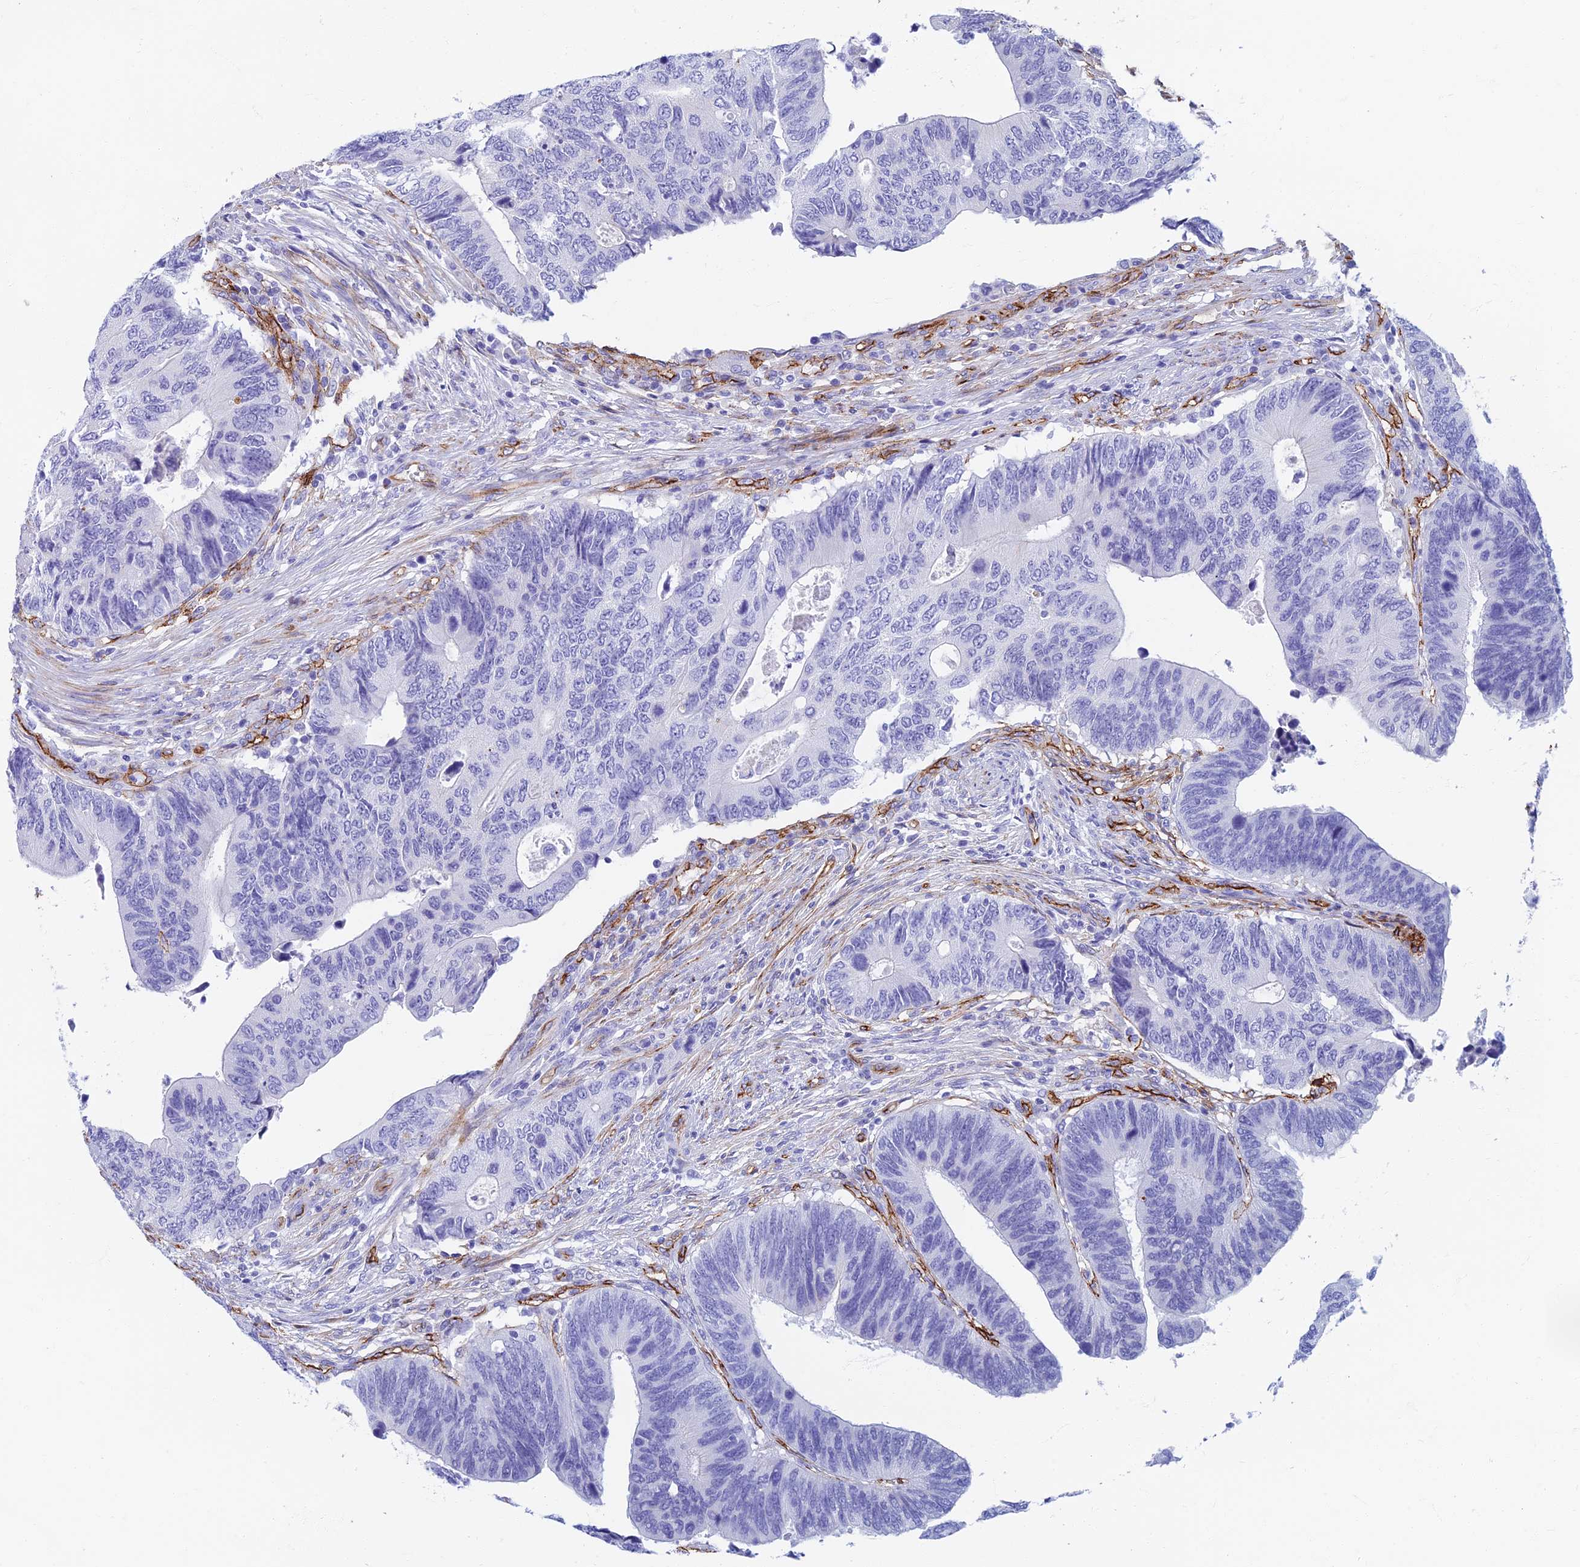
{"staining": {"intensity": "negative", "quantity": "none", "location": "none"}, "tissue": "colorectal cancer", "cell_type": "Tumor cells", "image_type": "cancer", "snomed": [{"axis": "morphology", "description": "Adenocarcinoma, NOS"}, {"axis": "topography", "description": "Colon"}], "caption": "IHC image of neoplastic tissue: colorectal adenocarcinoma stained with DAB displays no significant protein positivity in tumor cells.", "gene": "ETFRF1", "patient": {"sex": "male", "age": 87}}